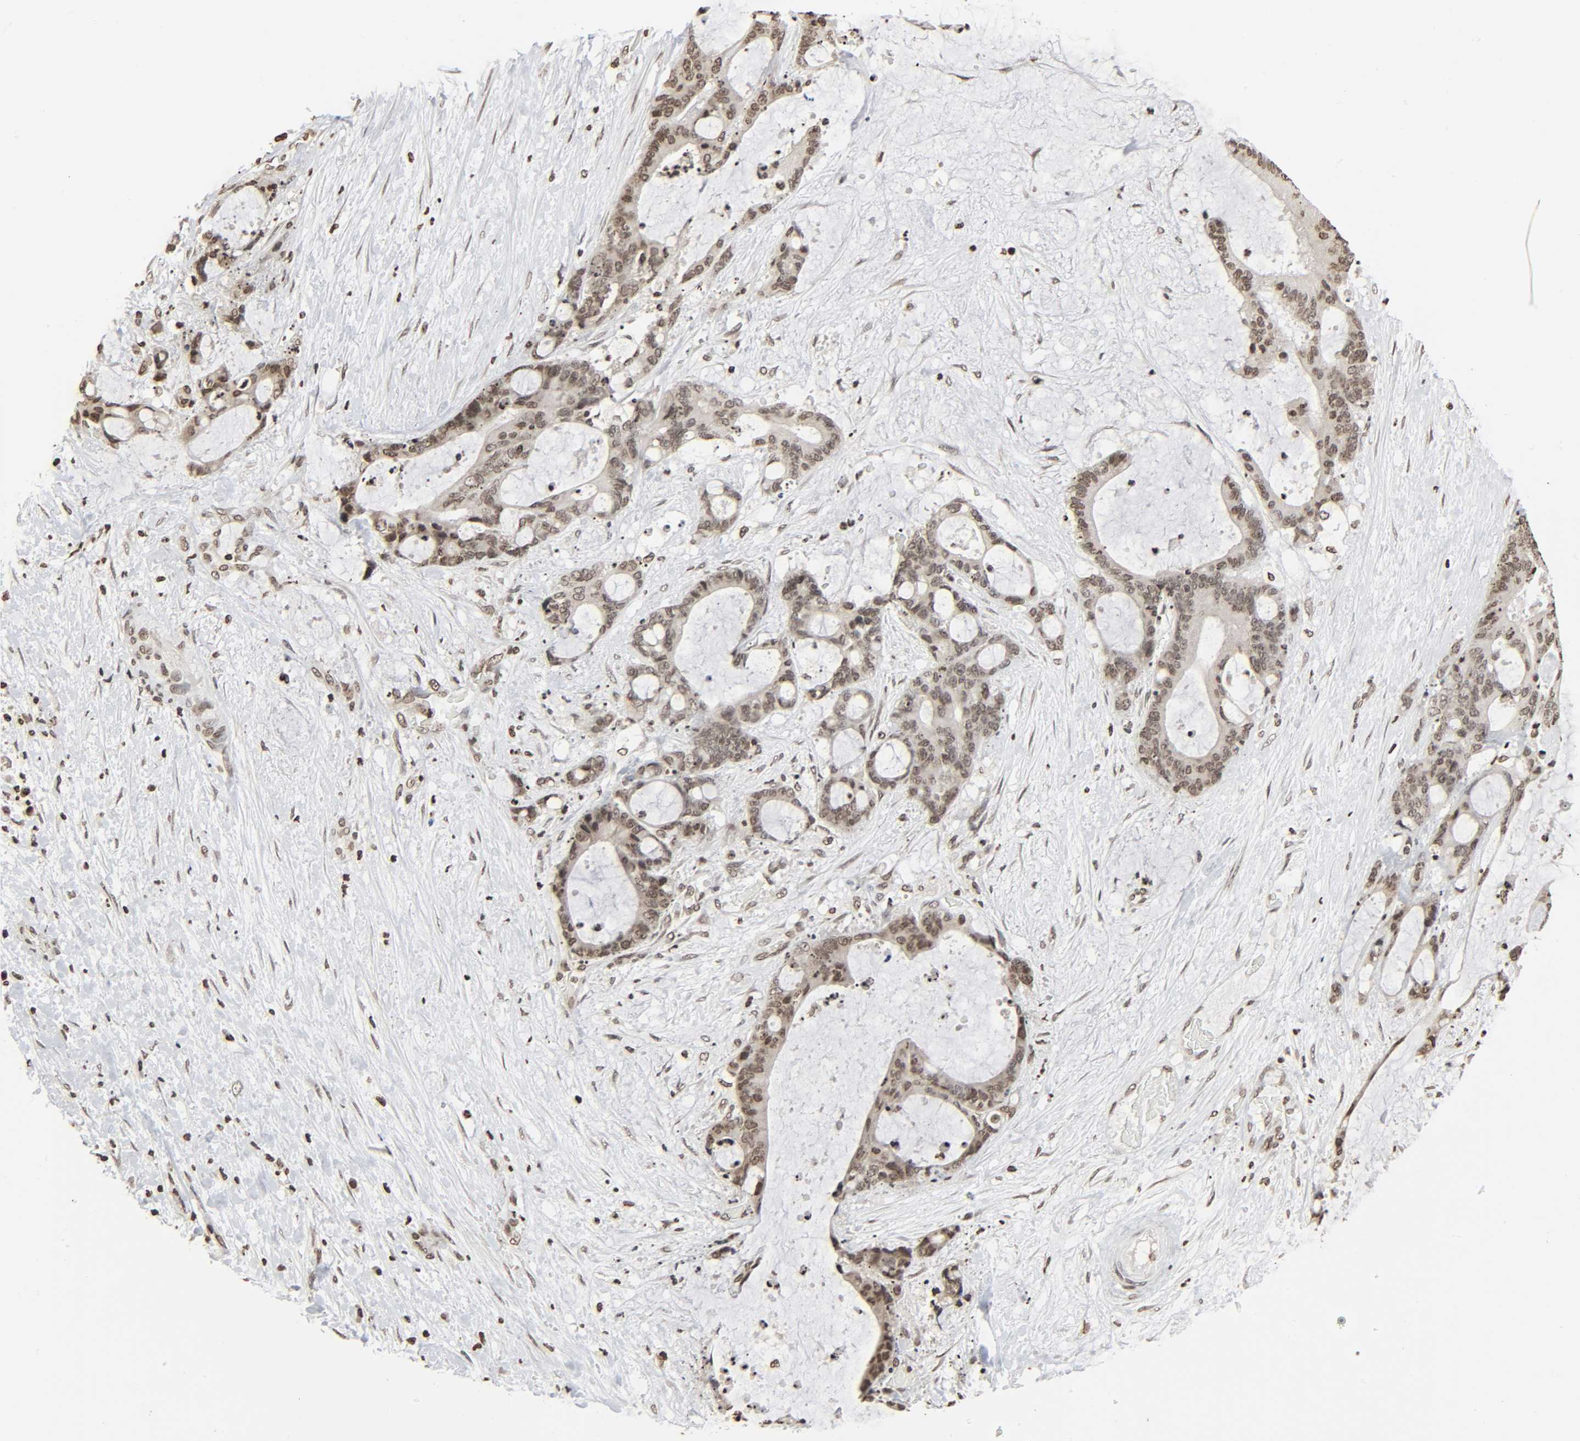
{"staining": {"intensity": "moderate", "quantity": ">75%", "location": "nuclear"}, "tissue": "liver cancer", "cell_type": "Tumor cells", "image_type": "cancer", "snomed": [{"axis": "morphology", "description": "Cholangiocarcinoma"}, {"axis": "topography", "description": "Liver"}], "caption": "Protein expression analysis of liver cancer shows moderate nuclear positivity in about >75% of tumor cells.", "gene": "ELAVL1", "patient": {"sex": "female", "age": 73}}